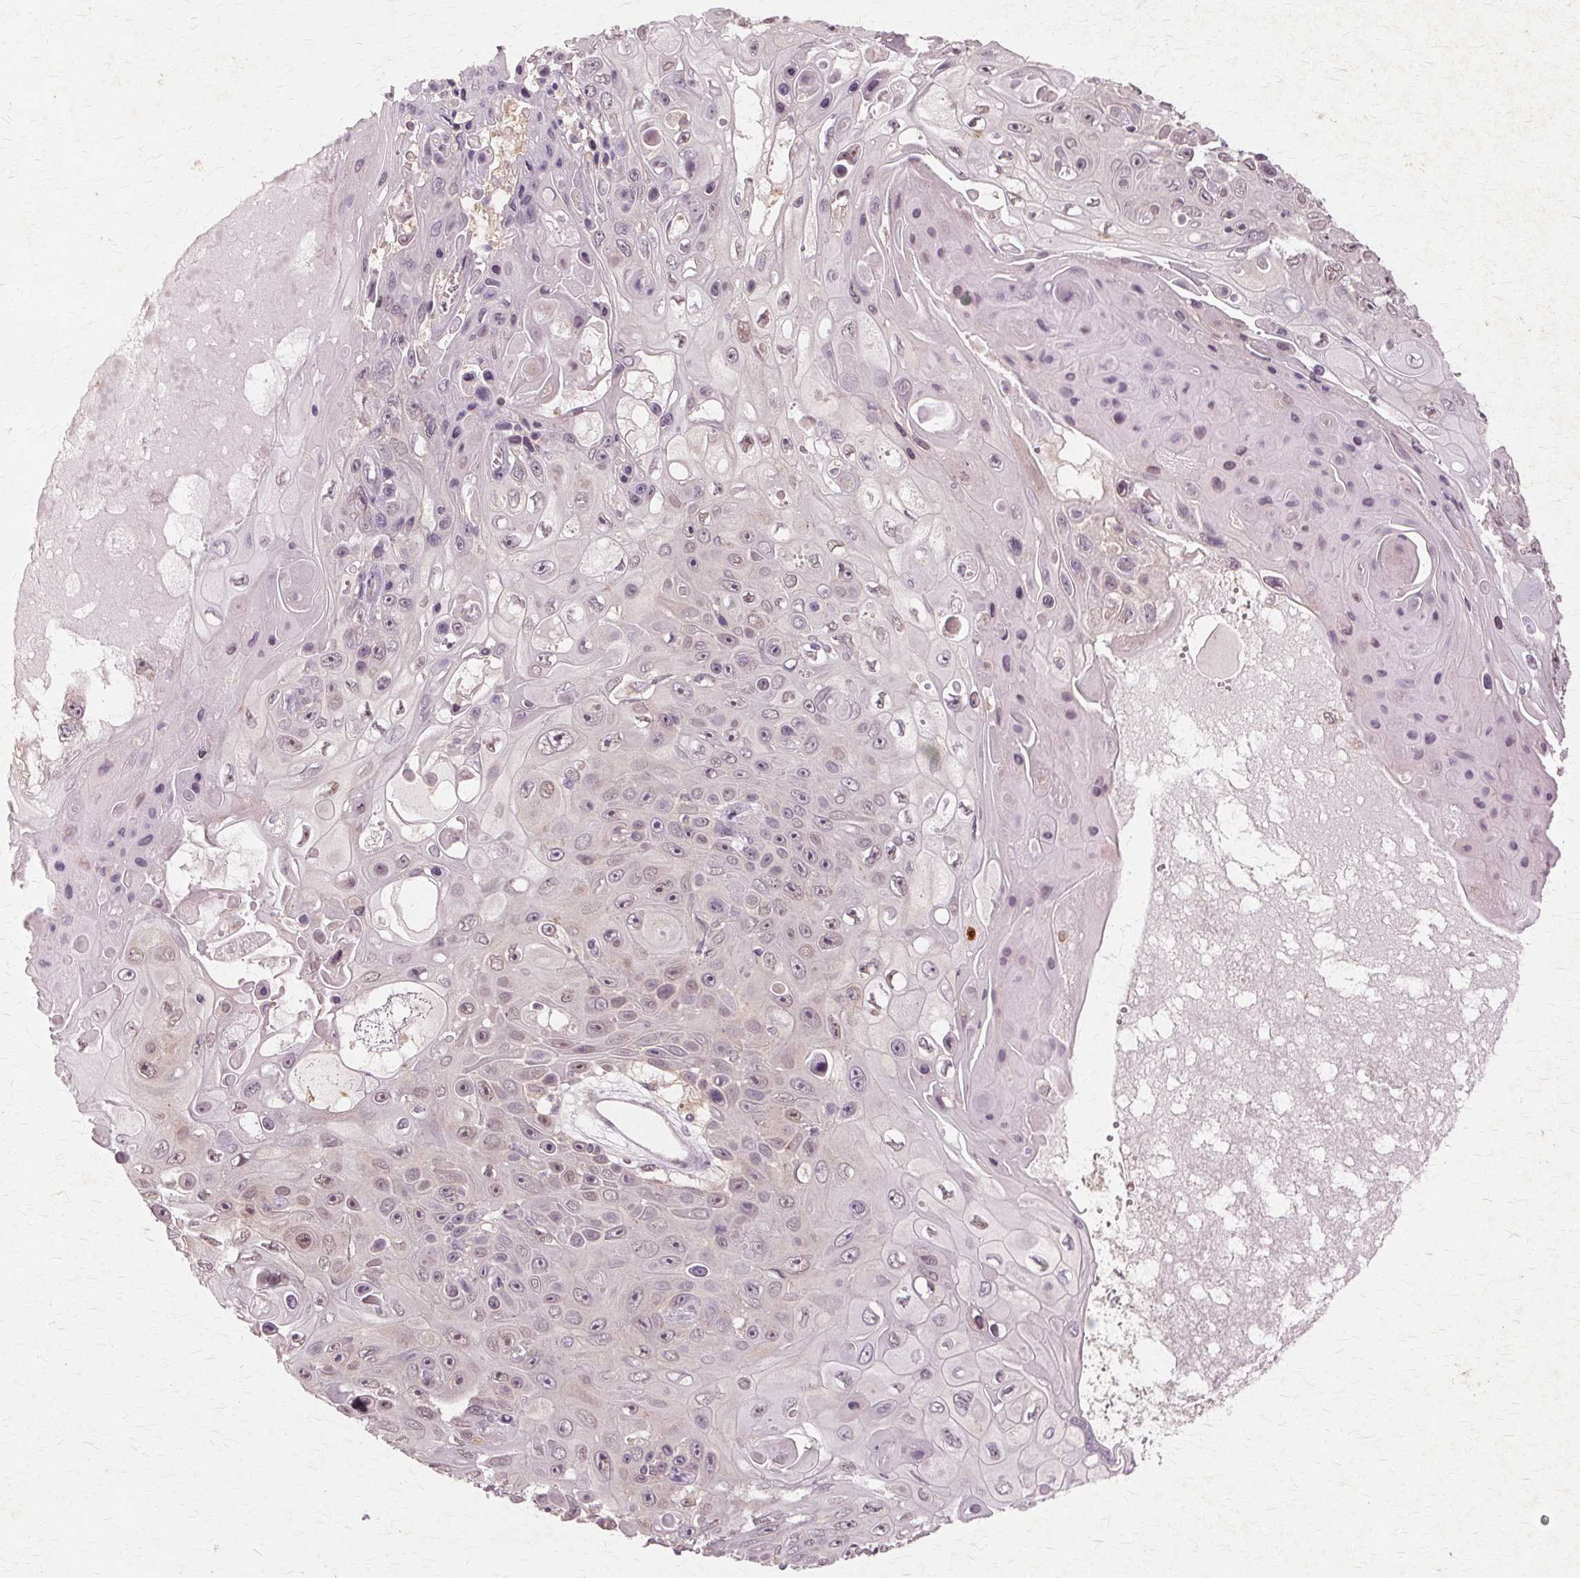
{"staining": {"intensity": "weak", "quantity": "25%-75%", "location": "nuclear"}, "tissue": "skin cancer", "cell_type": "Tumor cells", "image_type": "cancer", "snomed": [{"axis": "morphology", "description": "Squamous cell carcinoma, NOS"}, {"axis": "topography", "description": "Skin"}], "caption": "The micrograph exhibits a brown stain indicating the presence of a protein in the nuclear of tumor cells in skin cancer (squamous cell carcinoma).", "gene": "PRMT5", "patient": {"sex": "male", "age": 82}}